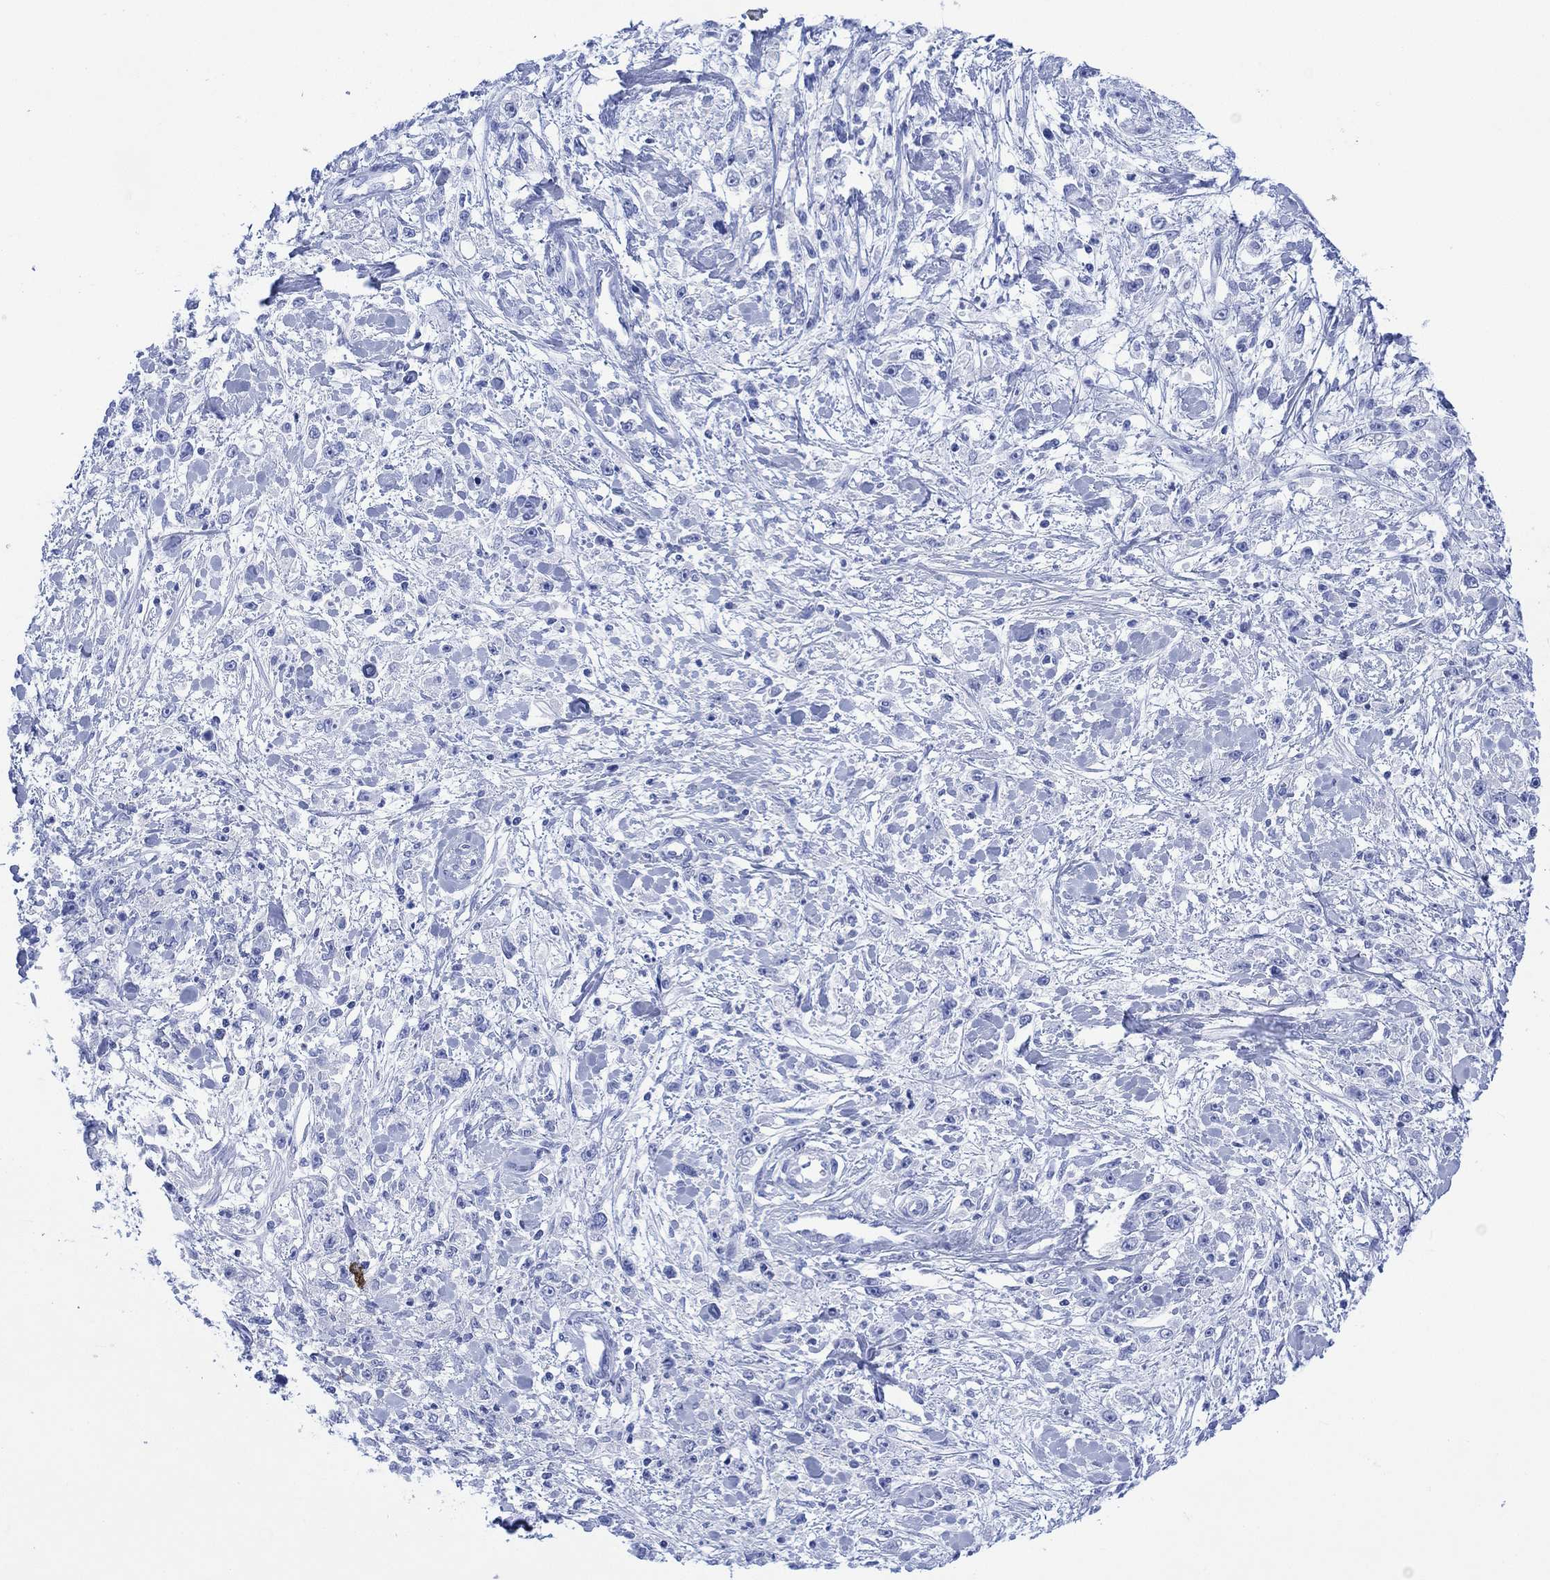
{"staining": {"intensity": "negative", "quantity": "none", "location": "none"}, "tissue": "stomach cancer", "cell_type": "Tumor cells", "image_type": "cancer", "snomed": [{"axis": "morphology", "description": "Adenocarcinoma, NOS"}, {"axis": "topography", "description": "Stomach"}], "caption": "Stomach cancer stained for a protein using immunohistochemistry (IHC) reveals no expression tumor cells.", "gene": "CELF4", "patient": {"sex": "female", "age": 59}}